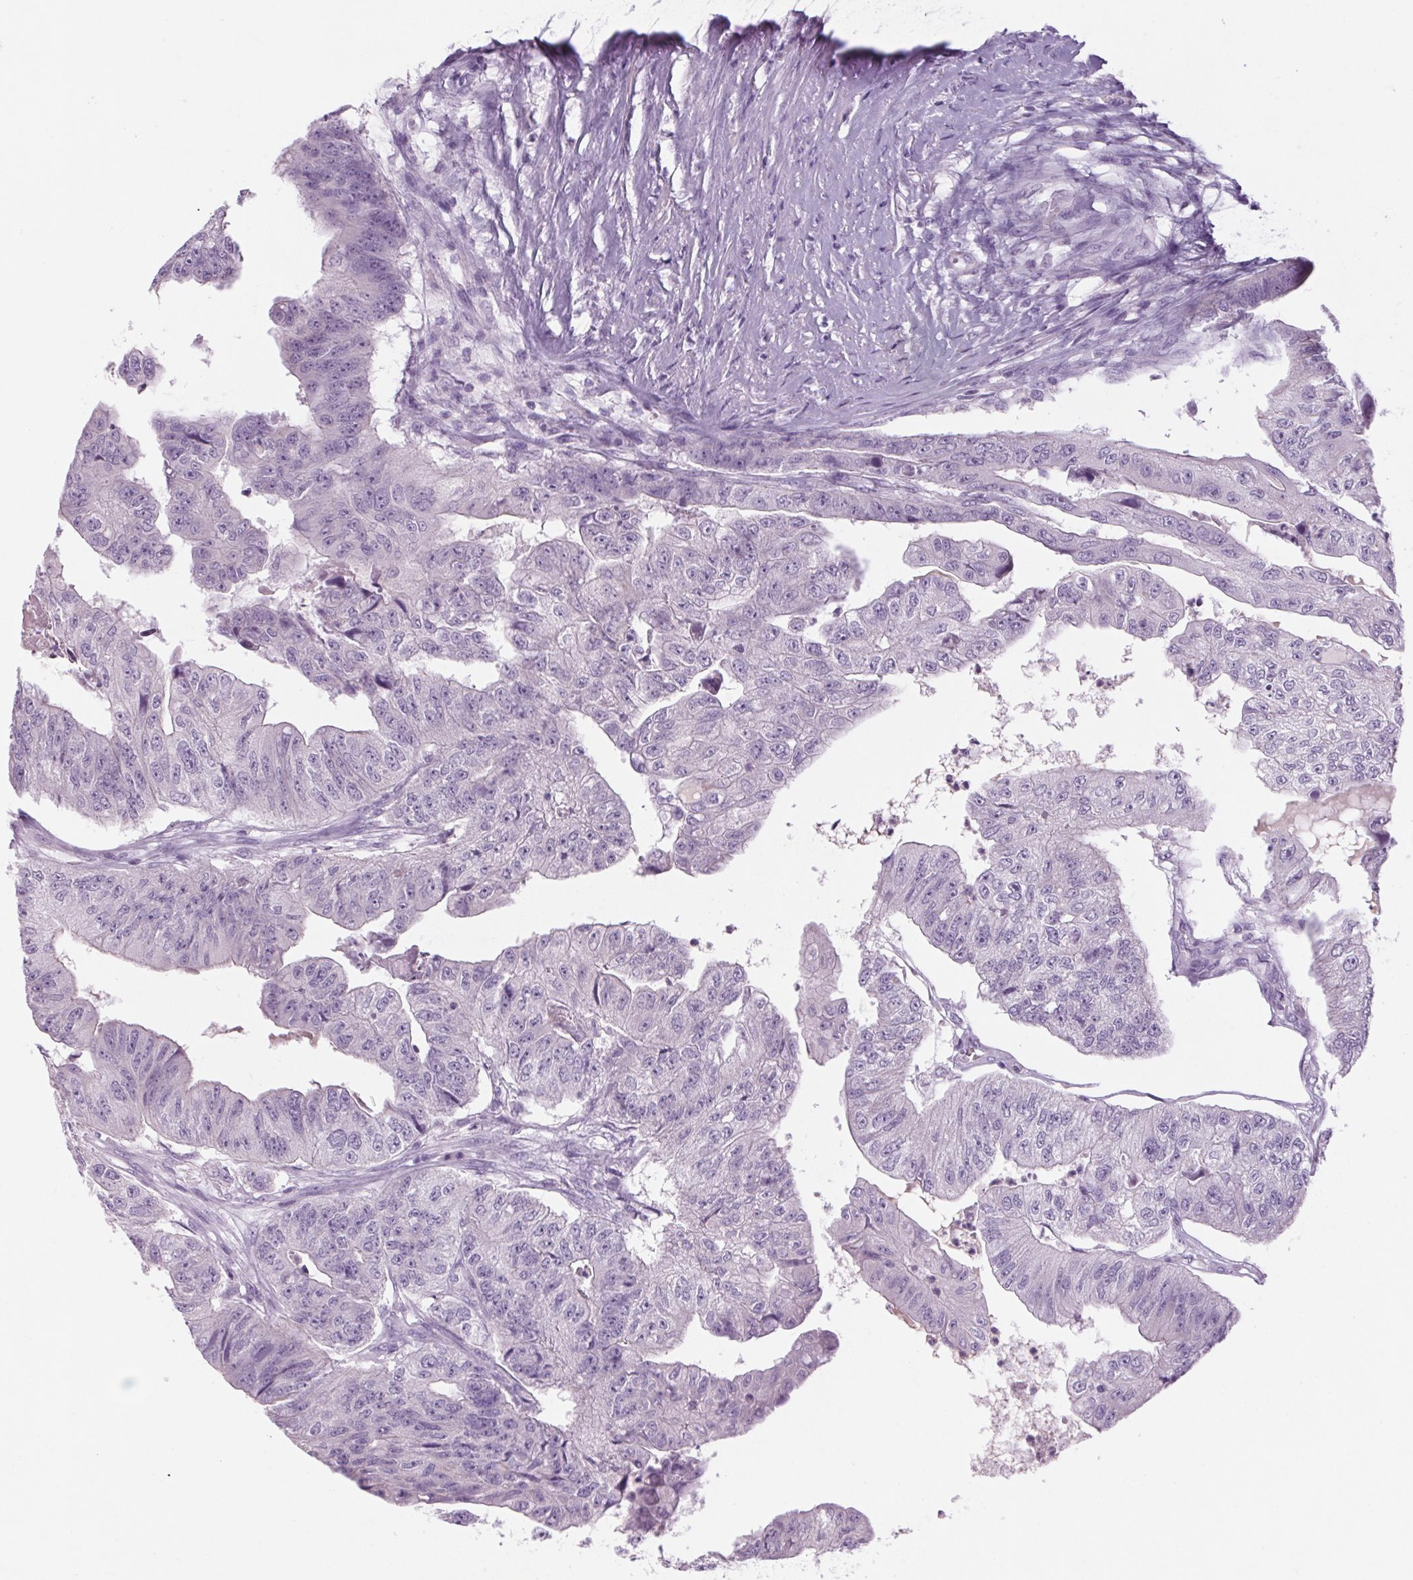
{"staining": {"intensity": "negative", "quantity": "none", "location": "none"}, "tissue": "colorectal cancer", "cell_type": "Tumor cells", "image_type": "cancer", "snomed": [{"axis": "morphology", "description": "Adenocarcinoma, NOS"}, {"axis": "topography", "description": "Colon"}], "caption": "Immunohistochemical staining of human colorectal cancer (adenocarcinoma) shows no significant staining in tumor cells. Brightfield microscopy of immunohistochemistry (IHC) stained with DAB (3,3'-diaminobenzidine) (brown) and hematoxylin (blue), captured at high magnification.", "gene": "RPTN", "patient": {"sex": "female", "age": 67}}